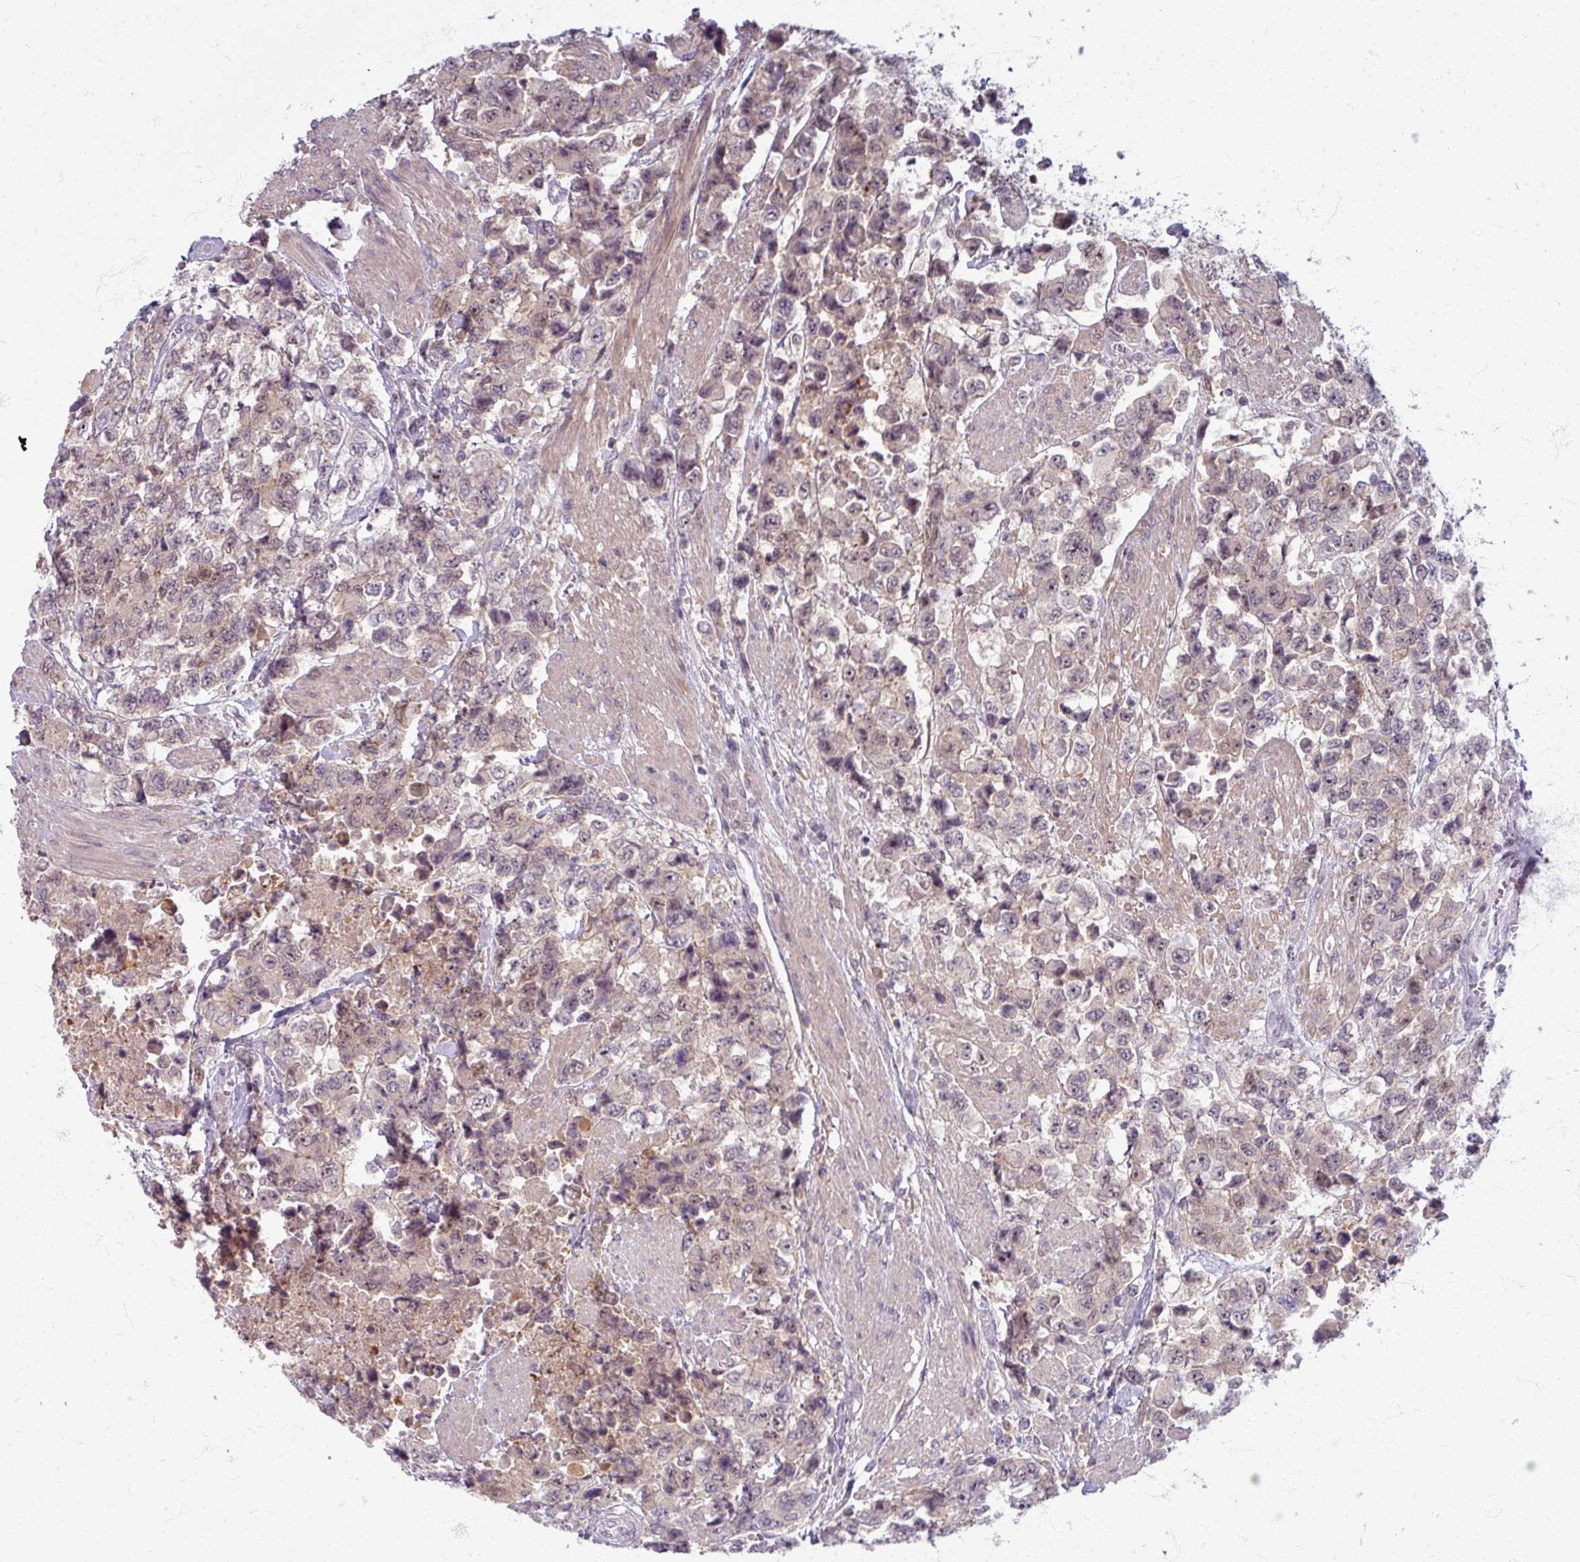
{"staining": {"intensity": "weak", "quantity": "25%-75%", "location": "cytoplasmic/membranous"}, "tissue": "urothelial cancer", "cell_type": "Tumor cells", "image_type": "cancer", "snomed": [{"axis": "morphology", "description": "Urothelial carcinoma, High grade"}, {"axis": "topography", "description": "Urinary bladder"}], "caption": "Urothelial cancer tissue shows weak cytoplasmic/membranous expression in about 25%-75% of tumor cells", "gene": "TTLL7", "patient": {"sex": "female", "age": 78}}